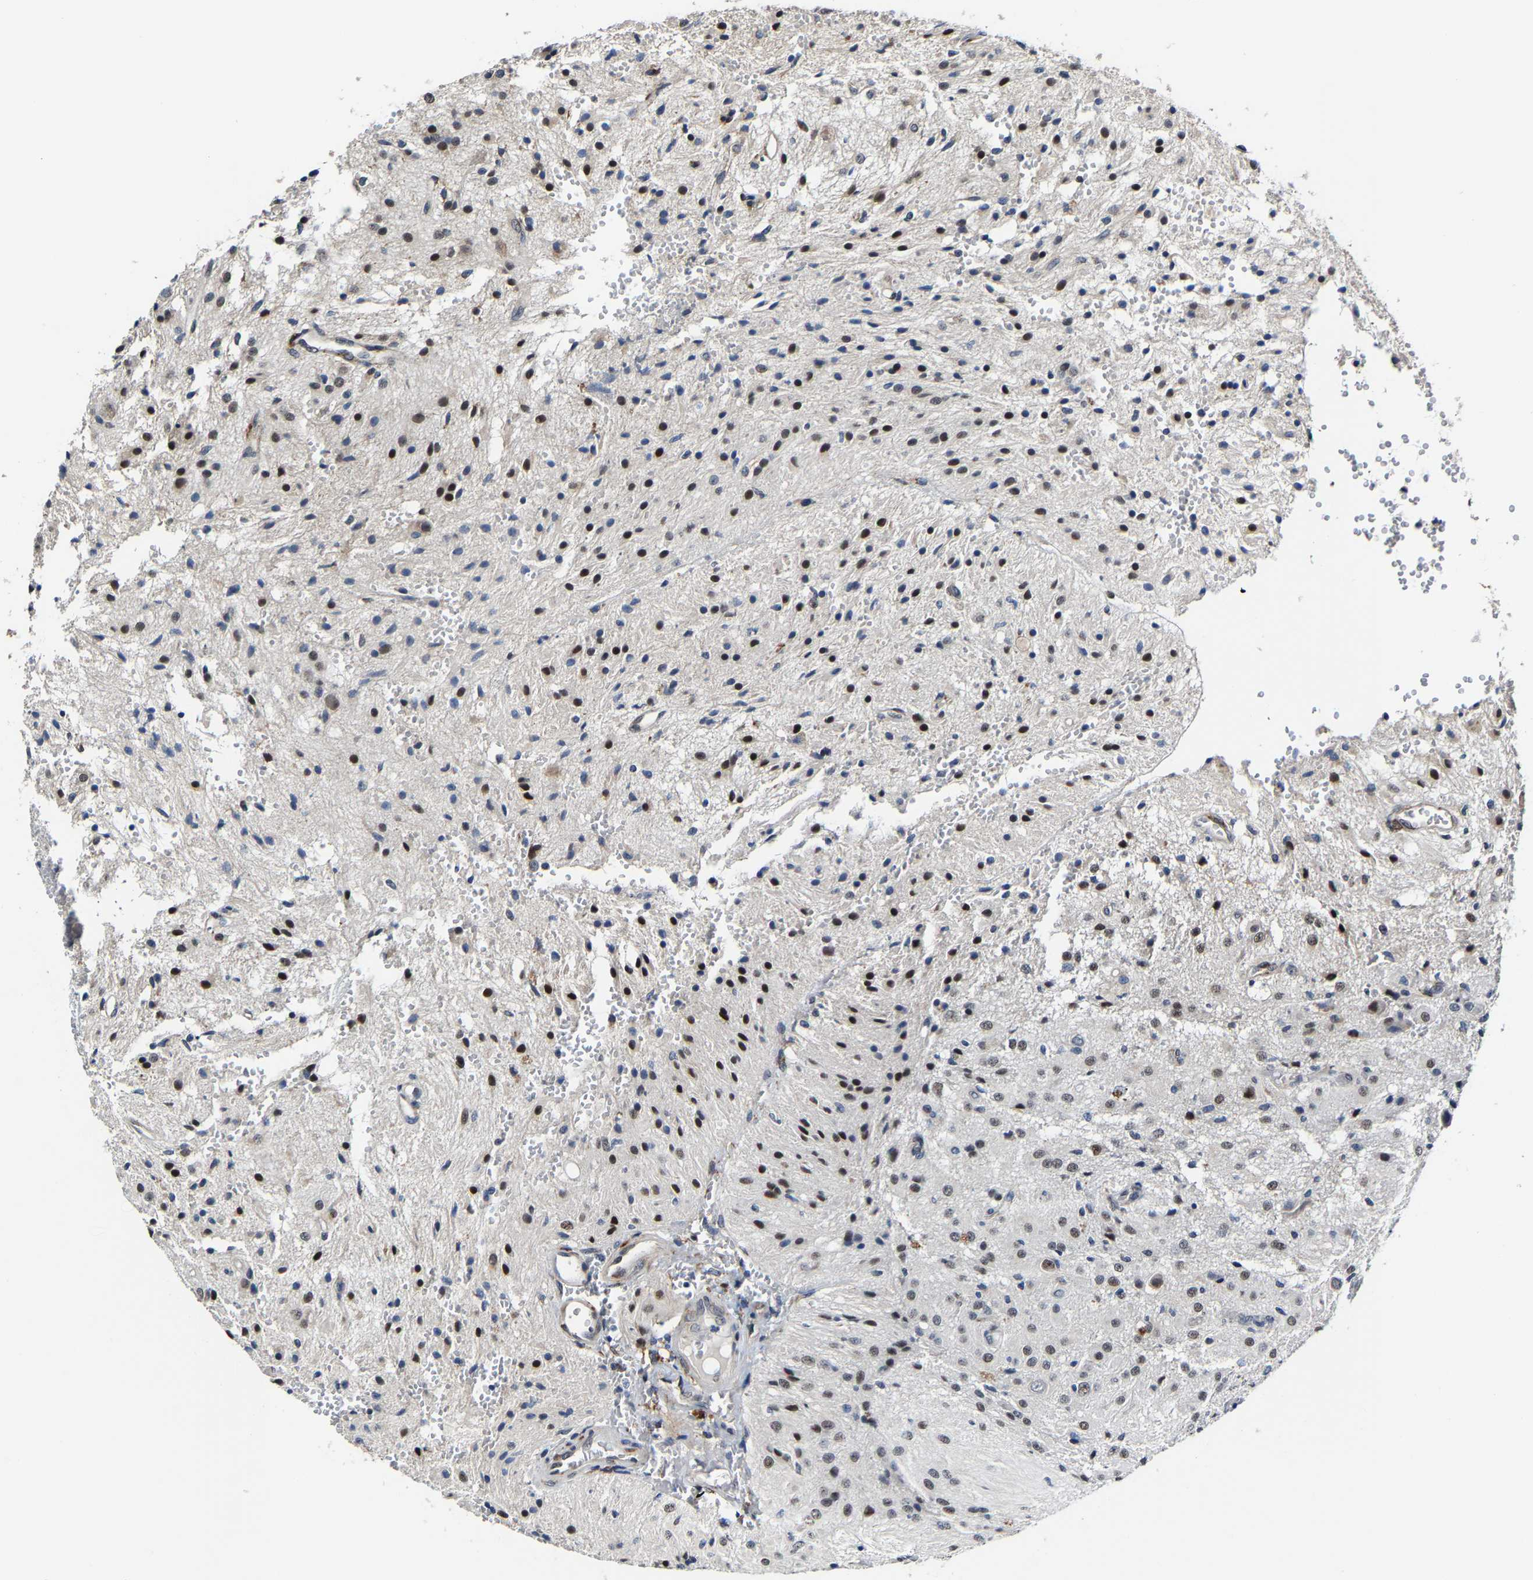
{"staining": {"intensity": "strong", "quantity": "25%-75%", "location": "nuclear"}, "tissue": "glioma", "cell_type": "Tumor cells", "image_type": "cancer", "snomed": [{"axis": "morphology", "description": "Glioma, malignant, High grade"}, {"axis": "topography", "description": "Brain"}], "caption": "This is an image of IHC staining of glioma, which shows strong positivity in the nuclear of tumor cells.", "gene": "METTL1", "patient": {"sex": "female", "age": 59}}